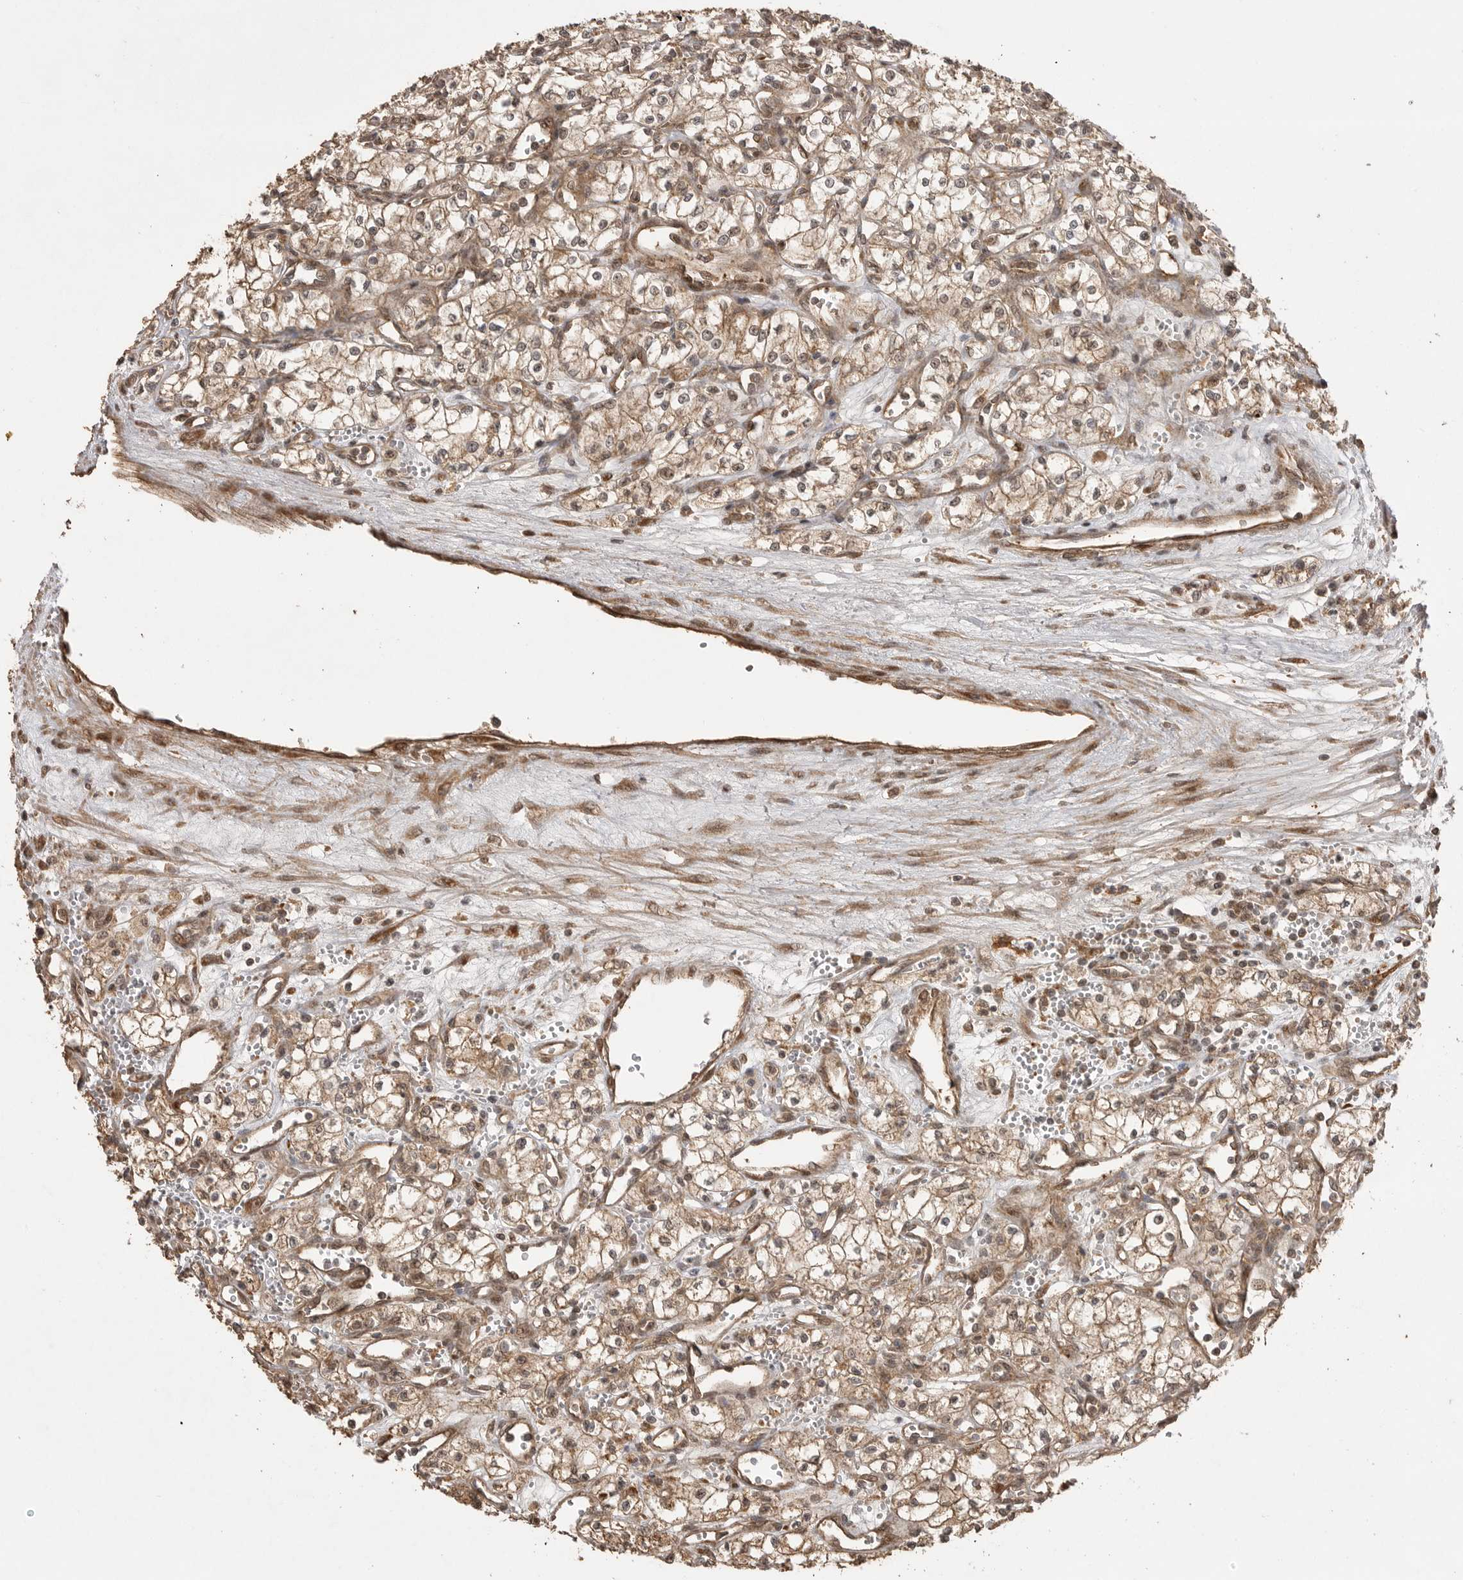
{"staining": {"intensity": "moderate", "quantity": ">75%", "location": "cytoplasmic/membranous"}, "tissue": "renal cancer", "cell_type": "Tumor cells", "image_type": "cancer", "snomed": [{"axis": "morphology", "description": "Adenocarcinoma, NOS"}, {"axis": "topography", "description": "Kidney"}], "caption": "A histopathology image of human renal cancer stained for a protein shows moderate cytoplasmic/membranous brown staining in tumor cells.", "gene": "BOC", "patient": {"sex": "male", "age": 59}}